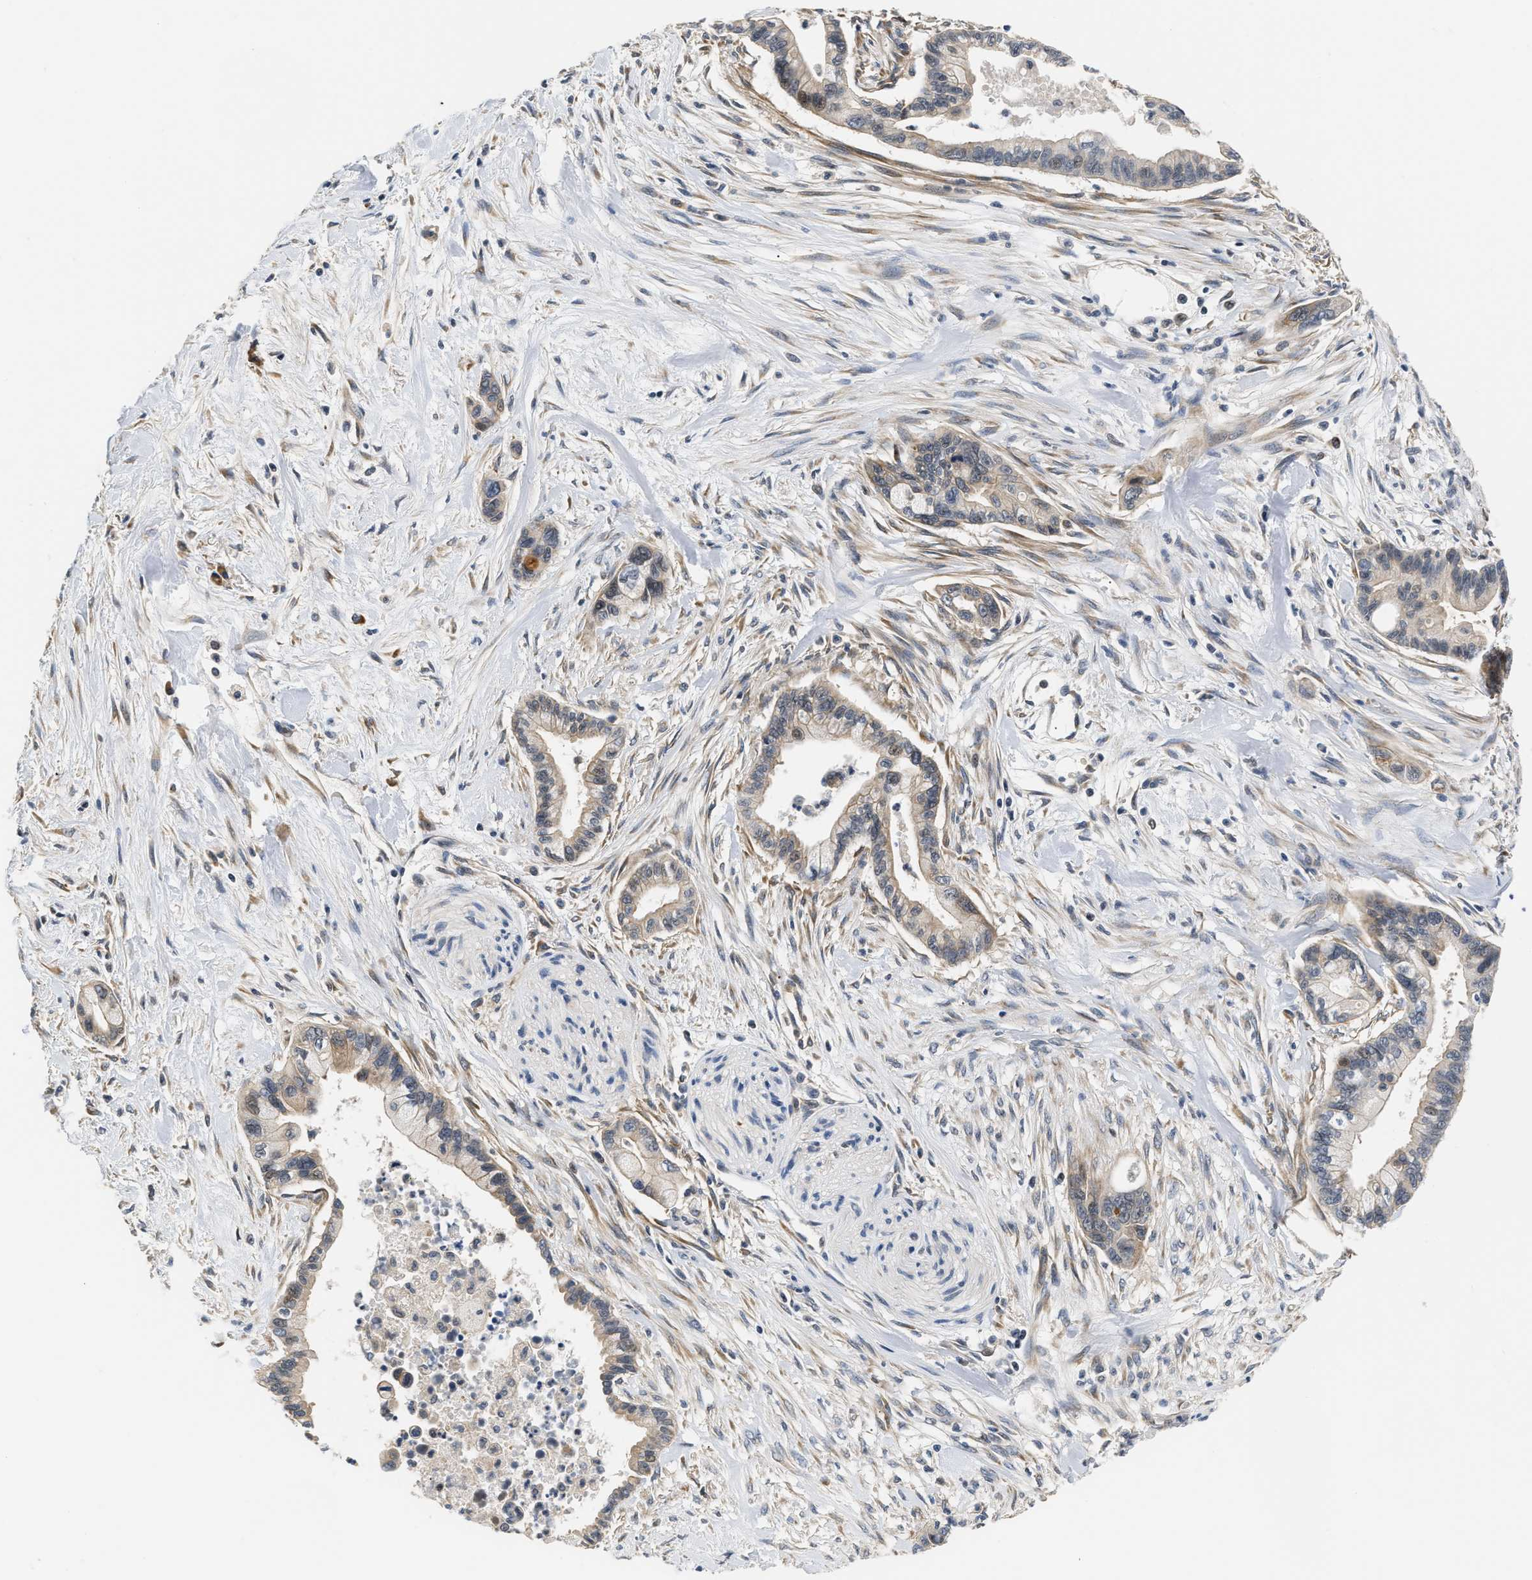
{"staining": {"intensity": "weak", "quantity": ">75%", "location": "cytoplasmic/membranous"}, "tissue": "pancreatic cancer", "cell_type": "Tumor cells", "image_type": "cancer", "snomed": [{"axis": "morphology", "description": "Adenocarcinoma, NOS"}, {"axis": "topography", "description": "Pancreas"}], "caption": "Immunohistochemistry histopathology image of adenocarcinoma (pancreatic) stained for a protein (brown), which demonstrates low levels of weak cytoplasmic/membranous staining in about >75% of tumor cells.", "gene": "TNIP2", "patient": {"sex": "male", "age": 70}}